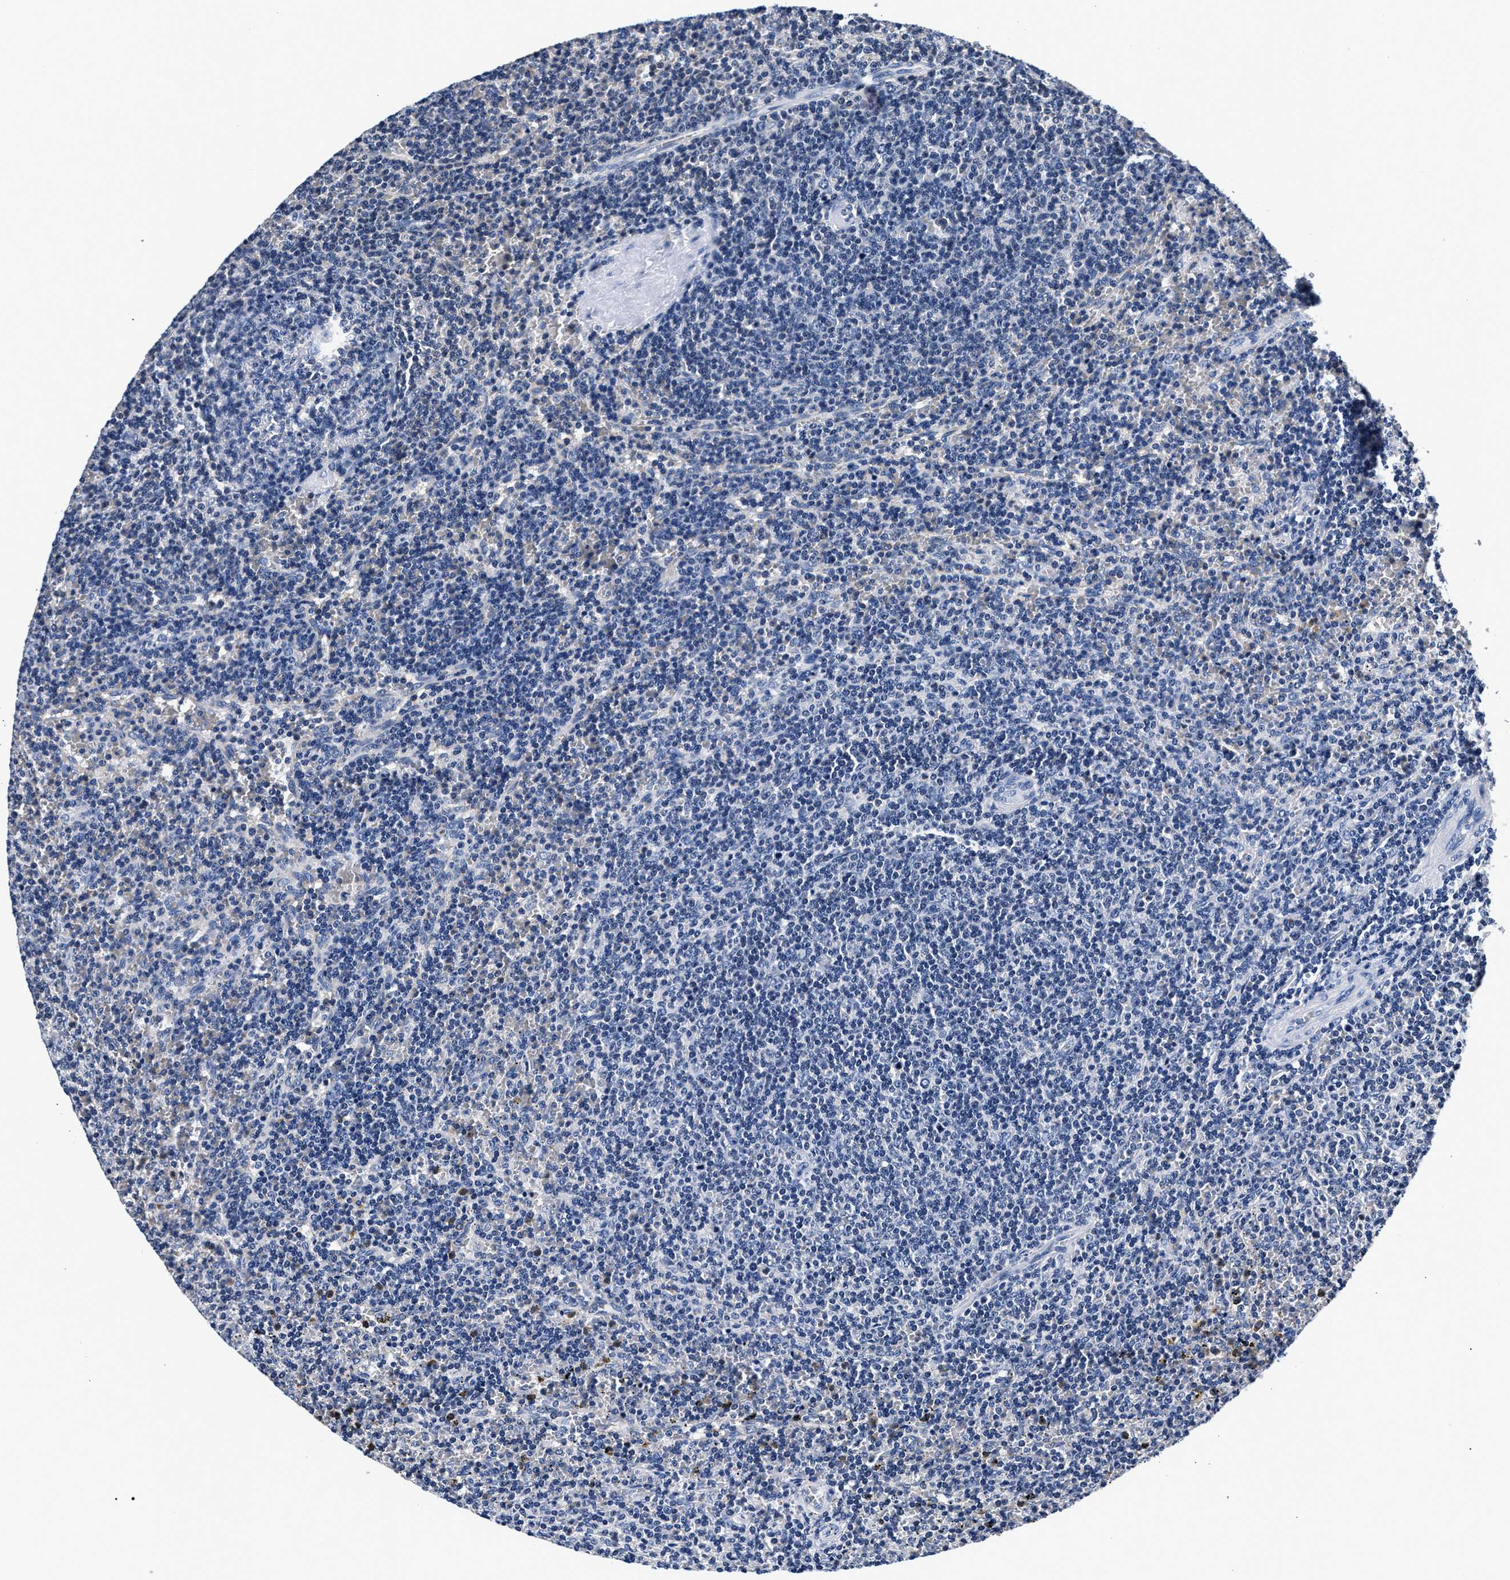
{"staining": {"intensity": "negative", "quantity": "none", "location": "none"}, "tissue": "lymphoma", "cell_type": "Tumor cells", "image_type": "cancer", "snomed": [{"axis": "morphology", "description": "Malignant lymphoma, non-Hodgkin's type, Low grade"}, {"axis": "topography", "description": "Spleen"}], "caption": "Lymphoma was stained to show a protein in brown. There is no significant expression in tumor cells.", "gene": "PHF24", "patient": {"sex": "female", "age": 50}}